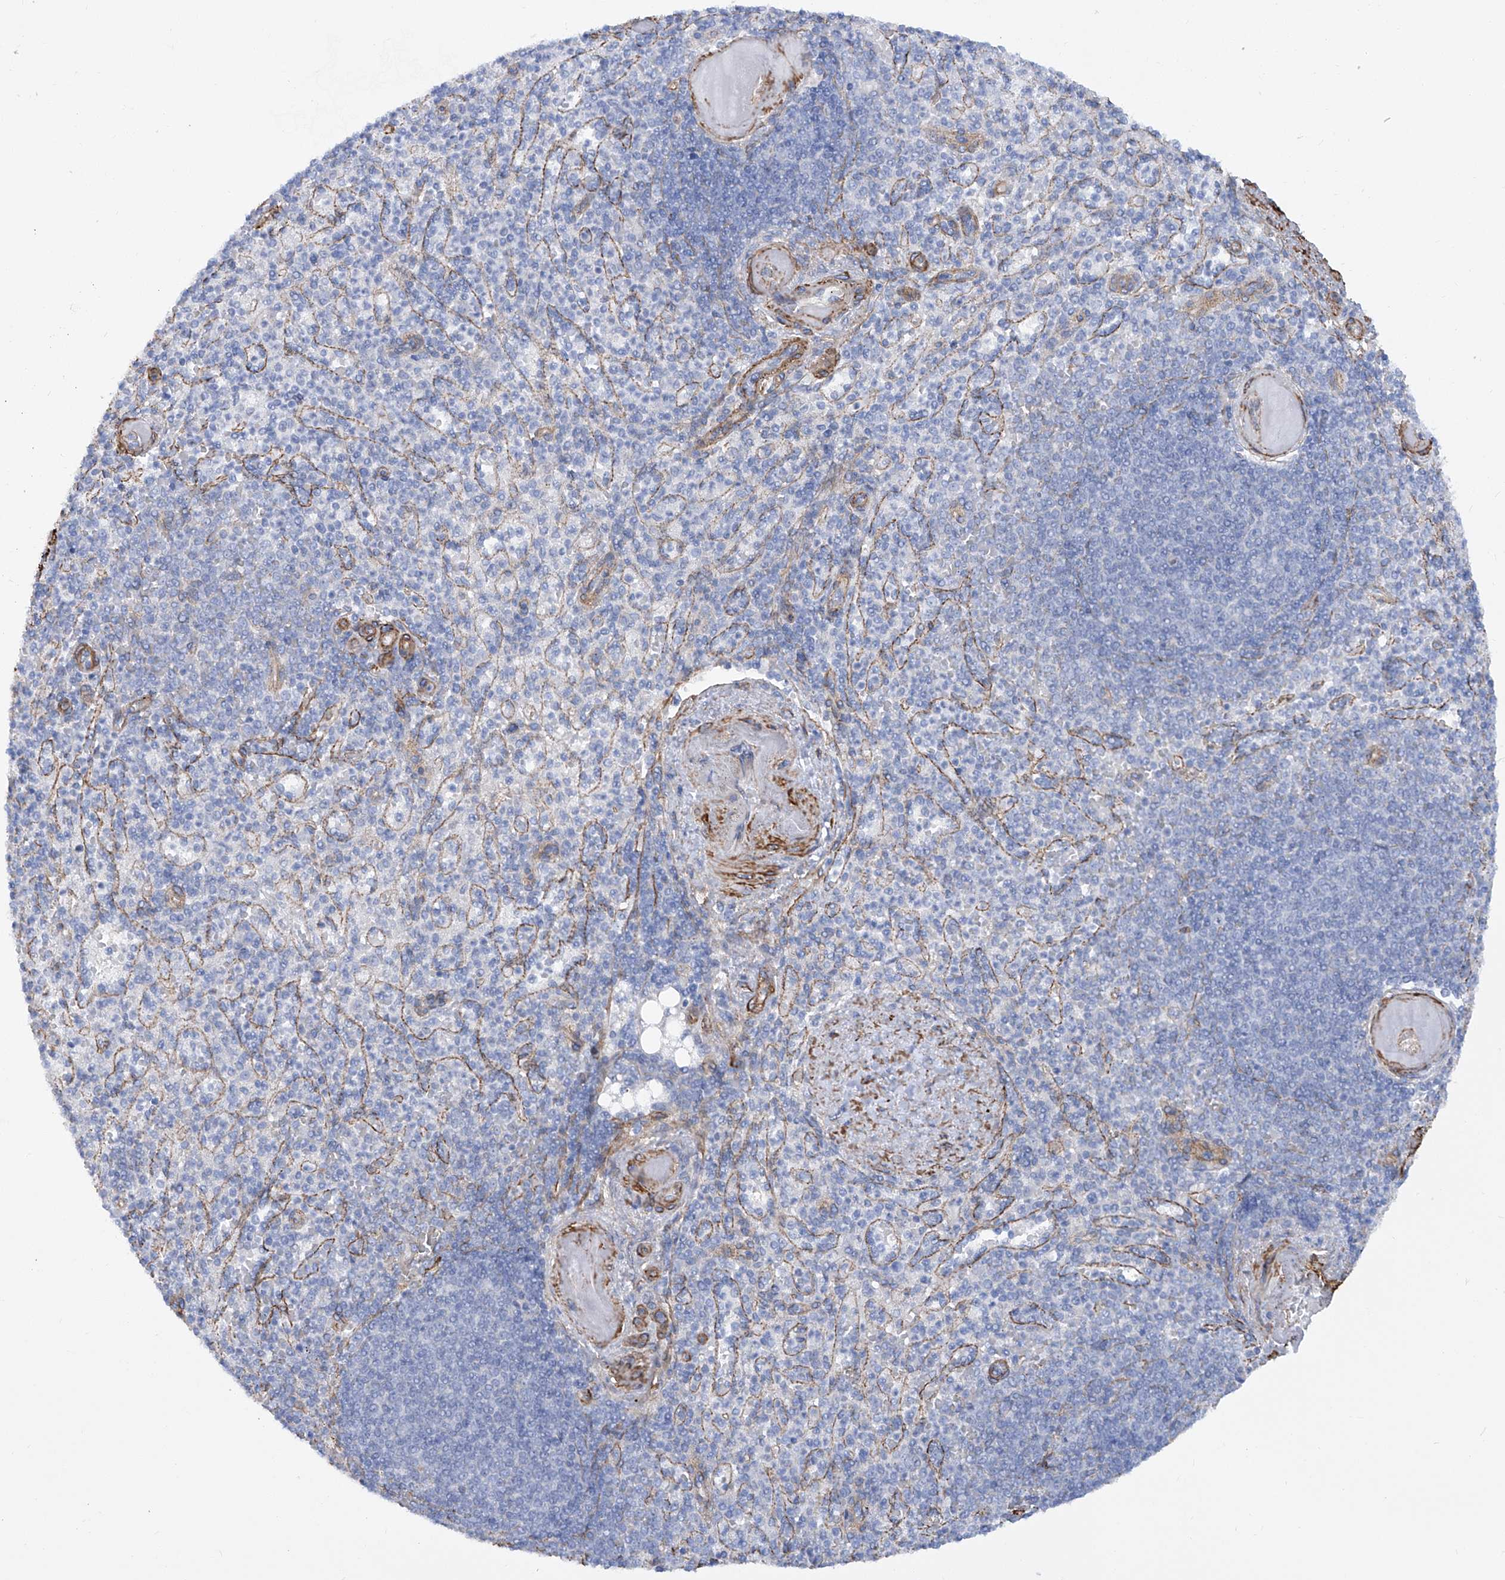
{"staining": {"intensity": "negative", "quantity": "none", "location": "none"}, "tissue": "spleen", "cell_type": "Cells in red pulp", "image_type": "normal", "snomed": [{"axis": "morphology", "description": "Normal tissue, NOS"}, {"axis": "topography", "description": "Spleen"}], "caption": "High magnification brightfield microscopy of unremarkable spleen stained with DAB (brown) and counterstained with hematoxylin (blue): cells in red pulp show no significant staining.", "gene": "ZNF490", "patient": {"sex": "female", "age": 74}}